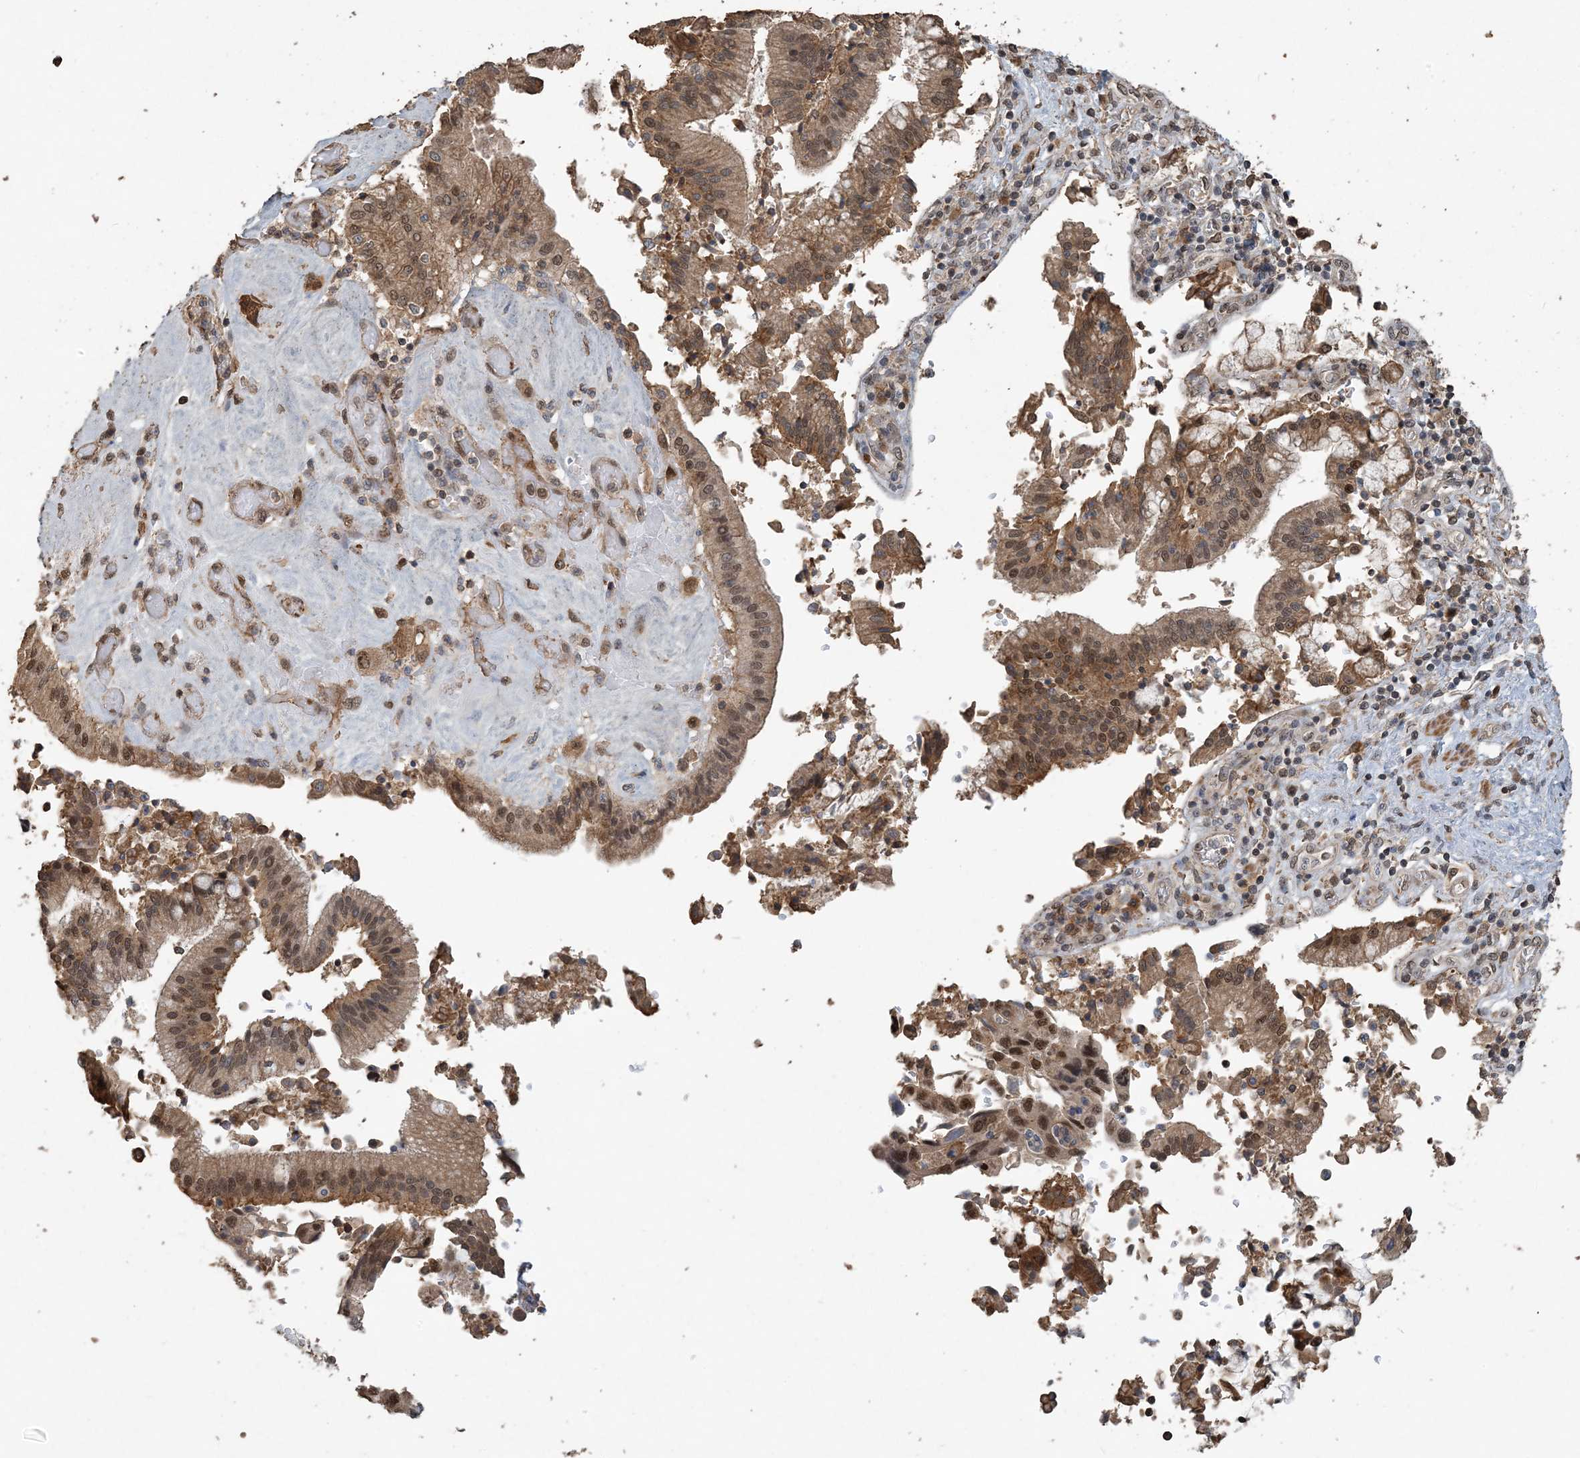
{"staining": {"intensity": "moderate", "quantity": ">75%", "location": "cytoplasmic/membranous,nuclear"}, "tissue": "pancreatic cancer", "cell_type": "Tumor cells", "image_type": "cancer", "snomed": [{"axis": "morphology", "description": "Adenocarcinoma, NOS"}, {"axis": "topography", "description": "Pancreas"}], "caption": "The photomicrograph shows a brown stain indicating the presence of a protein in the cytoplasmic/membranous and nuclear of tumor cells in pancreatic cancer (adenocarcinoma).", "gene": "ZC3H12A", "patient": {"sex": "male", "age": 46}}